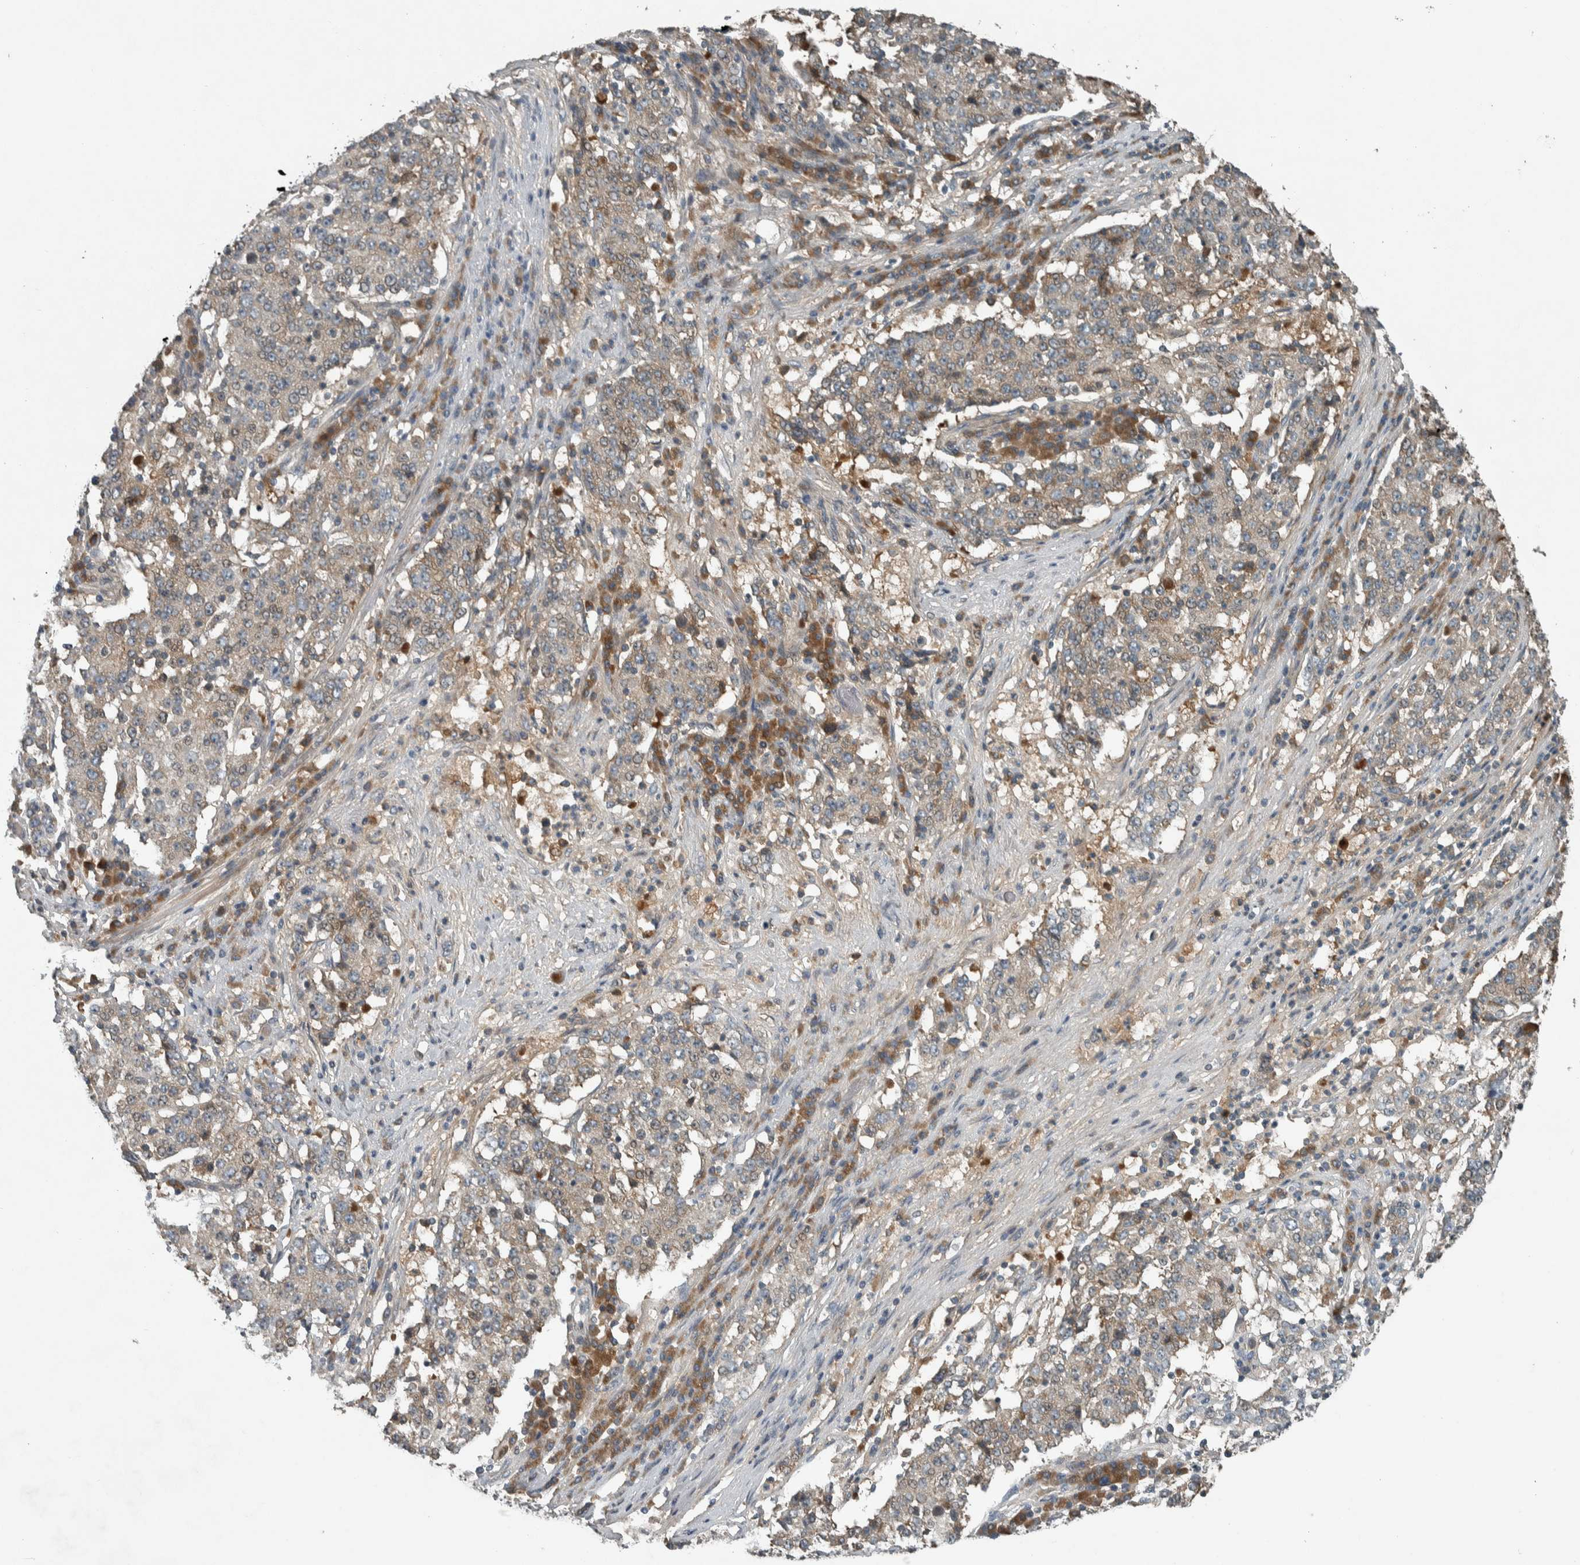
{"staining": {"intensity": "weak", "quantity": ">75%", "location": "cytoplasmic/membranous"}, "tissue": "stomach cancer", "cell_type": "Tumor cells", "image_type": "cancer", "snomed": [{"axis": "morphology", "description": "Adenocarcinoma, NOS"}, {"axis": "topography", "description": "Stomach"}], "caption": "Immunohistochemical staining of human stomach cancer (adenocarcinoma) exhibits low levels of weak cytoplasmic/membranous positivity in approximately >75% of tumor cells.", "gene": "CLCN2", "patient": {"sex": "male", "age": 59}}